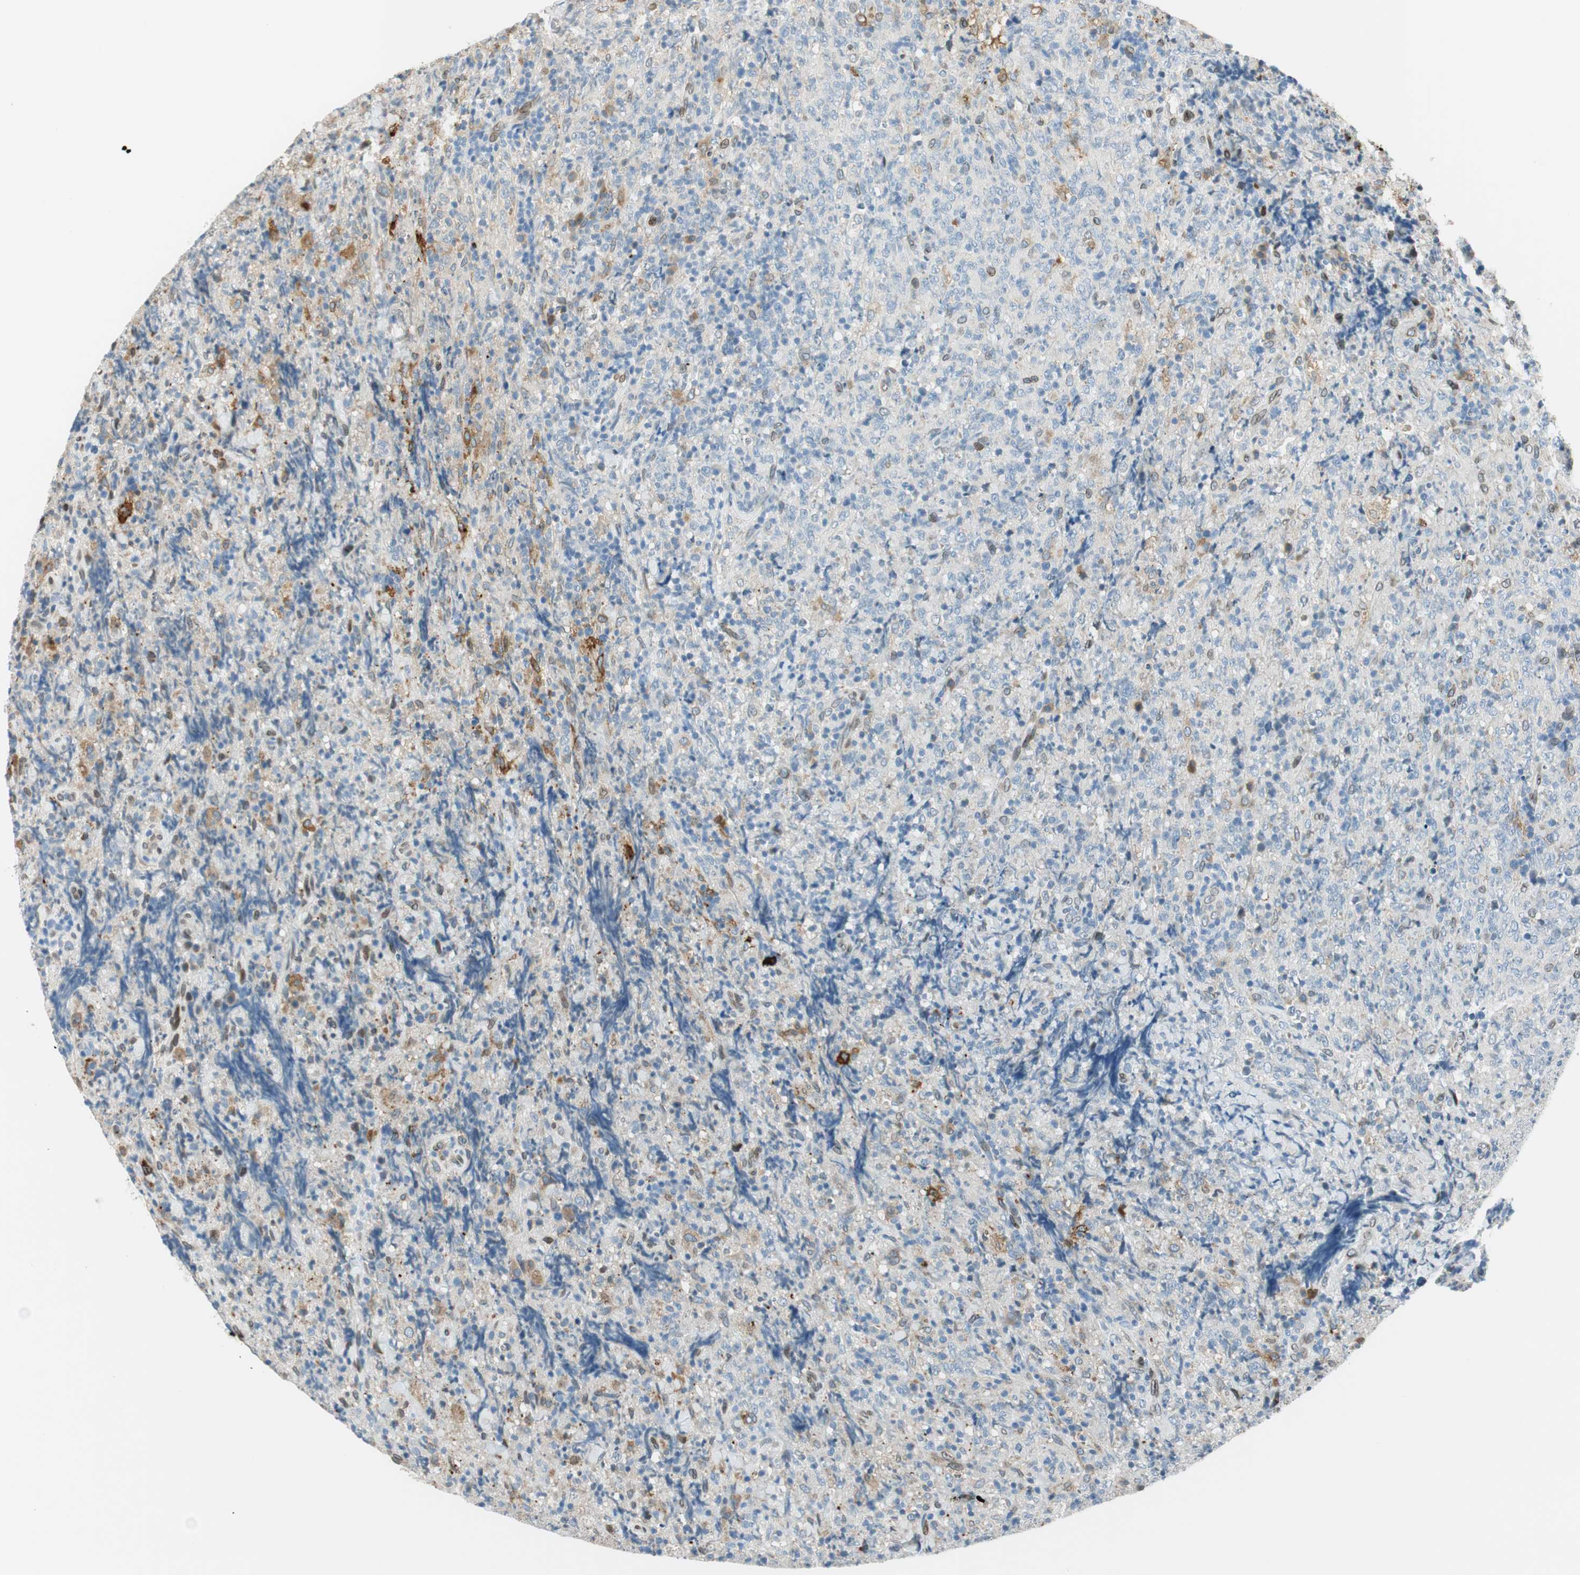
{"staining": {"intensity": "negative", "quantity": "none", "location": "none"}, "tissue": "lymphoma", "cell_type": "Tumor cells", "image_type": "cancer", "snomed": [{"axis": "morphology", "description": "Malignant lymphoma, non-Hodgkin's type, High grade"}, {"axis": "topography", "description": "Tonsil"}], "caption": "This is an IHC image of malignant lymphoma, non-Hodgkin's type (high-grade). There is no expression in tumor cells.", "gene": "TMEM260", "patient": {"sex": "female", "age": 36}}